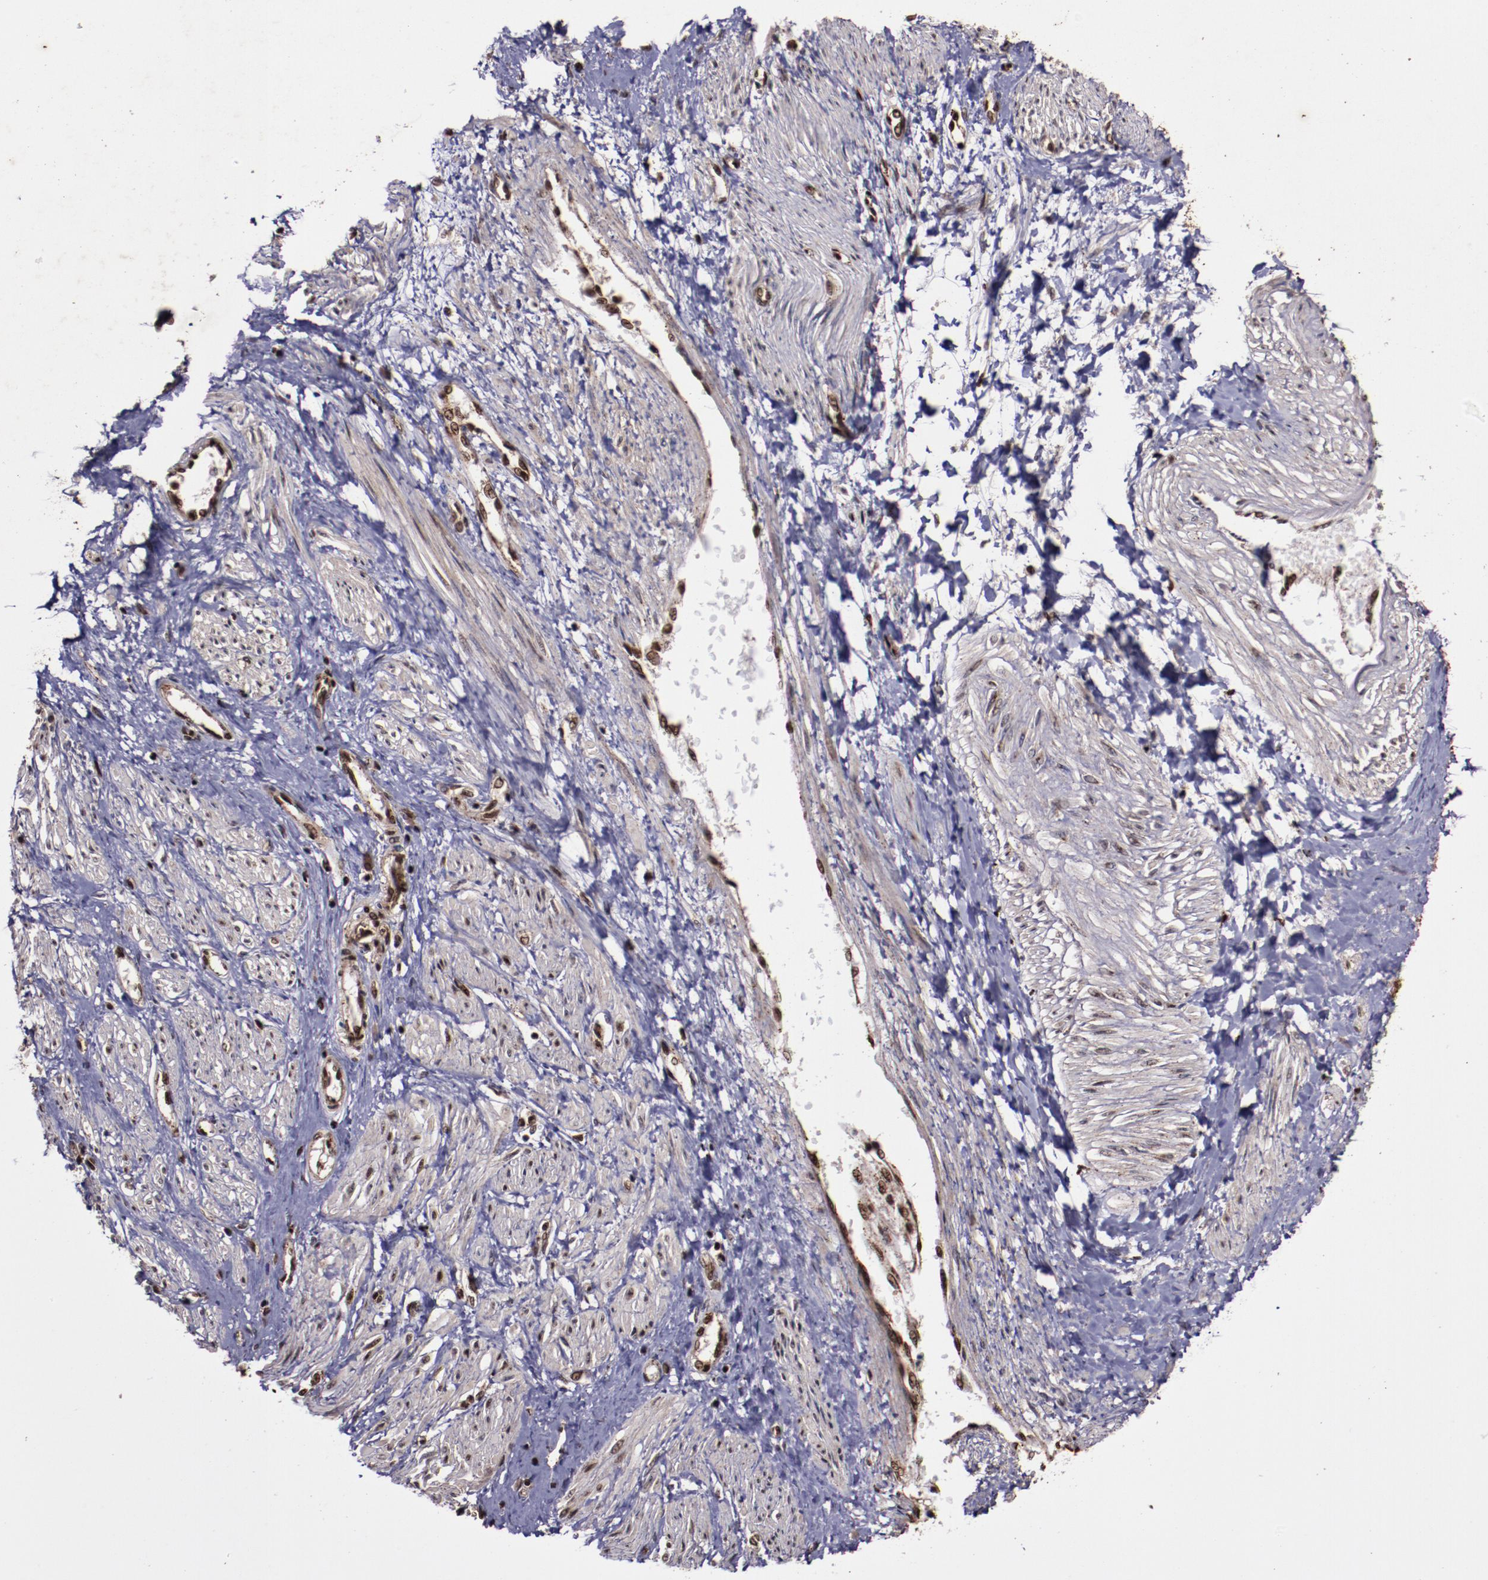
{"staining": {"intensity": "strong", "quantity": ">75%", "location": "cytoplasmic/membranous,nuclear"}, "tissue": "smooth muscle", "cell_type": "Smooth muscle cells", "image_type": "normal", "snomed": [{"axis": "morphology", "description": "Normal tissue, NOS"}, {"axis": "topography", "description": "Smooth muscle"}, {"axis": "topography", "description": "Uterus"}], "caption": "This micrograph displays immunohistochemistry staining of benign human smooth muscle, with high strong cytoplasmic/membranous,nuclear positivity in approximately >75% of smooth muscle cells.", "gene": "SNW1", "patient": {"sex": "female", "age": 39}}